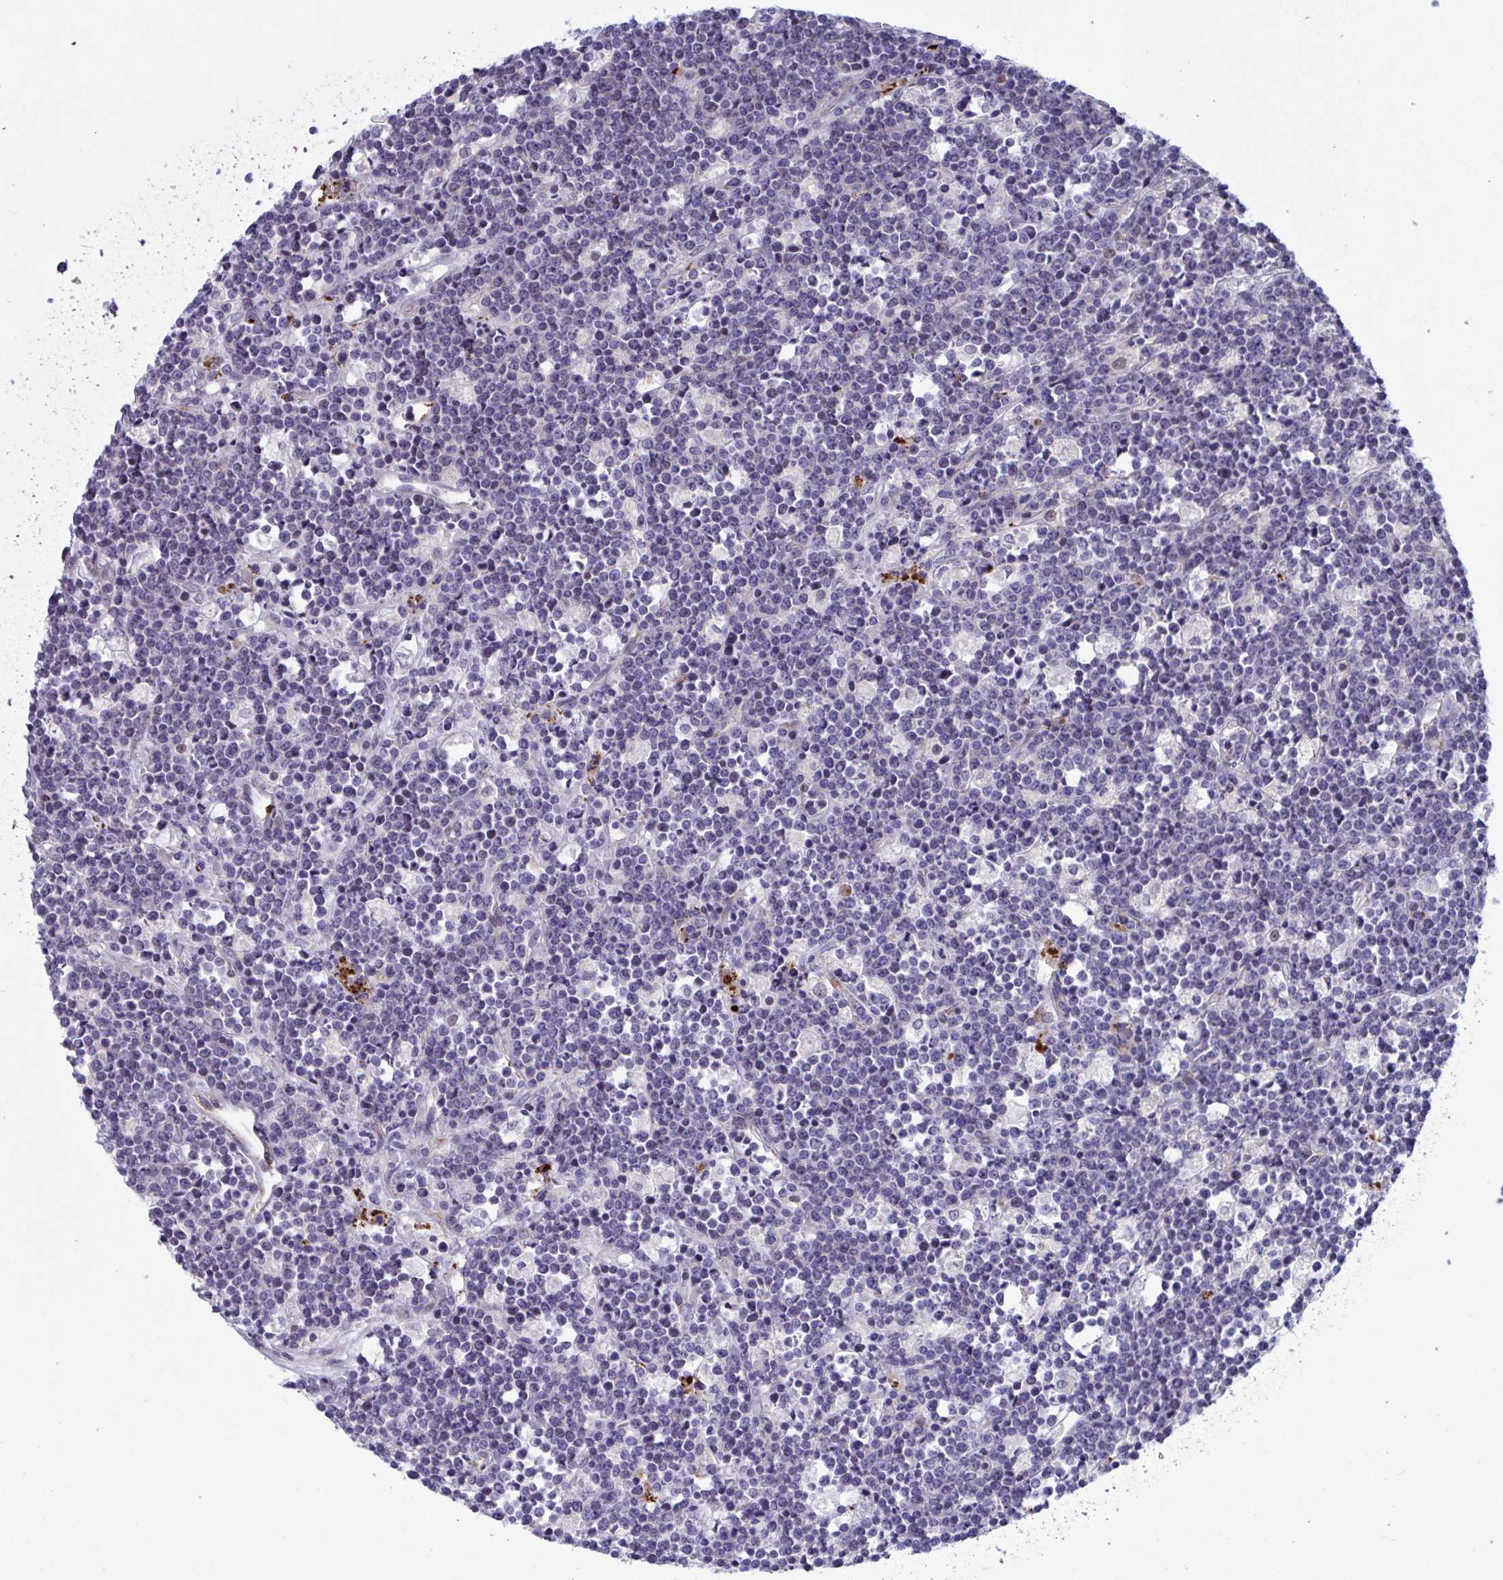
{"staining": {"intensity": "negative", "quantity": "none", "location": "none"}, "tissue": "lymphoma", "cell_type": "Tumor cells", "image_type": "cancer", "snomed": [{"axis": "morphology", "description": "Malignant lymphoma, non-Hodgkin's type, High grade"}, {"axis": "topography", "description": "Ovary"}], "caption": "There is no significant positivity in tumor cells of lymphoma.", "gene": "IL37", "patient": {"sex": "female", "age": 56}}